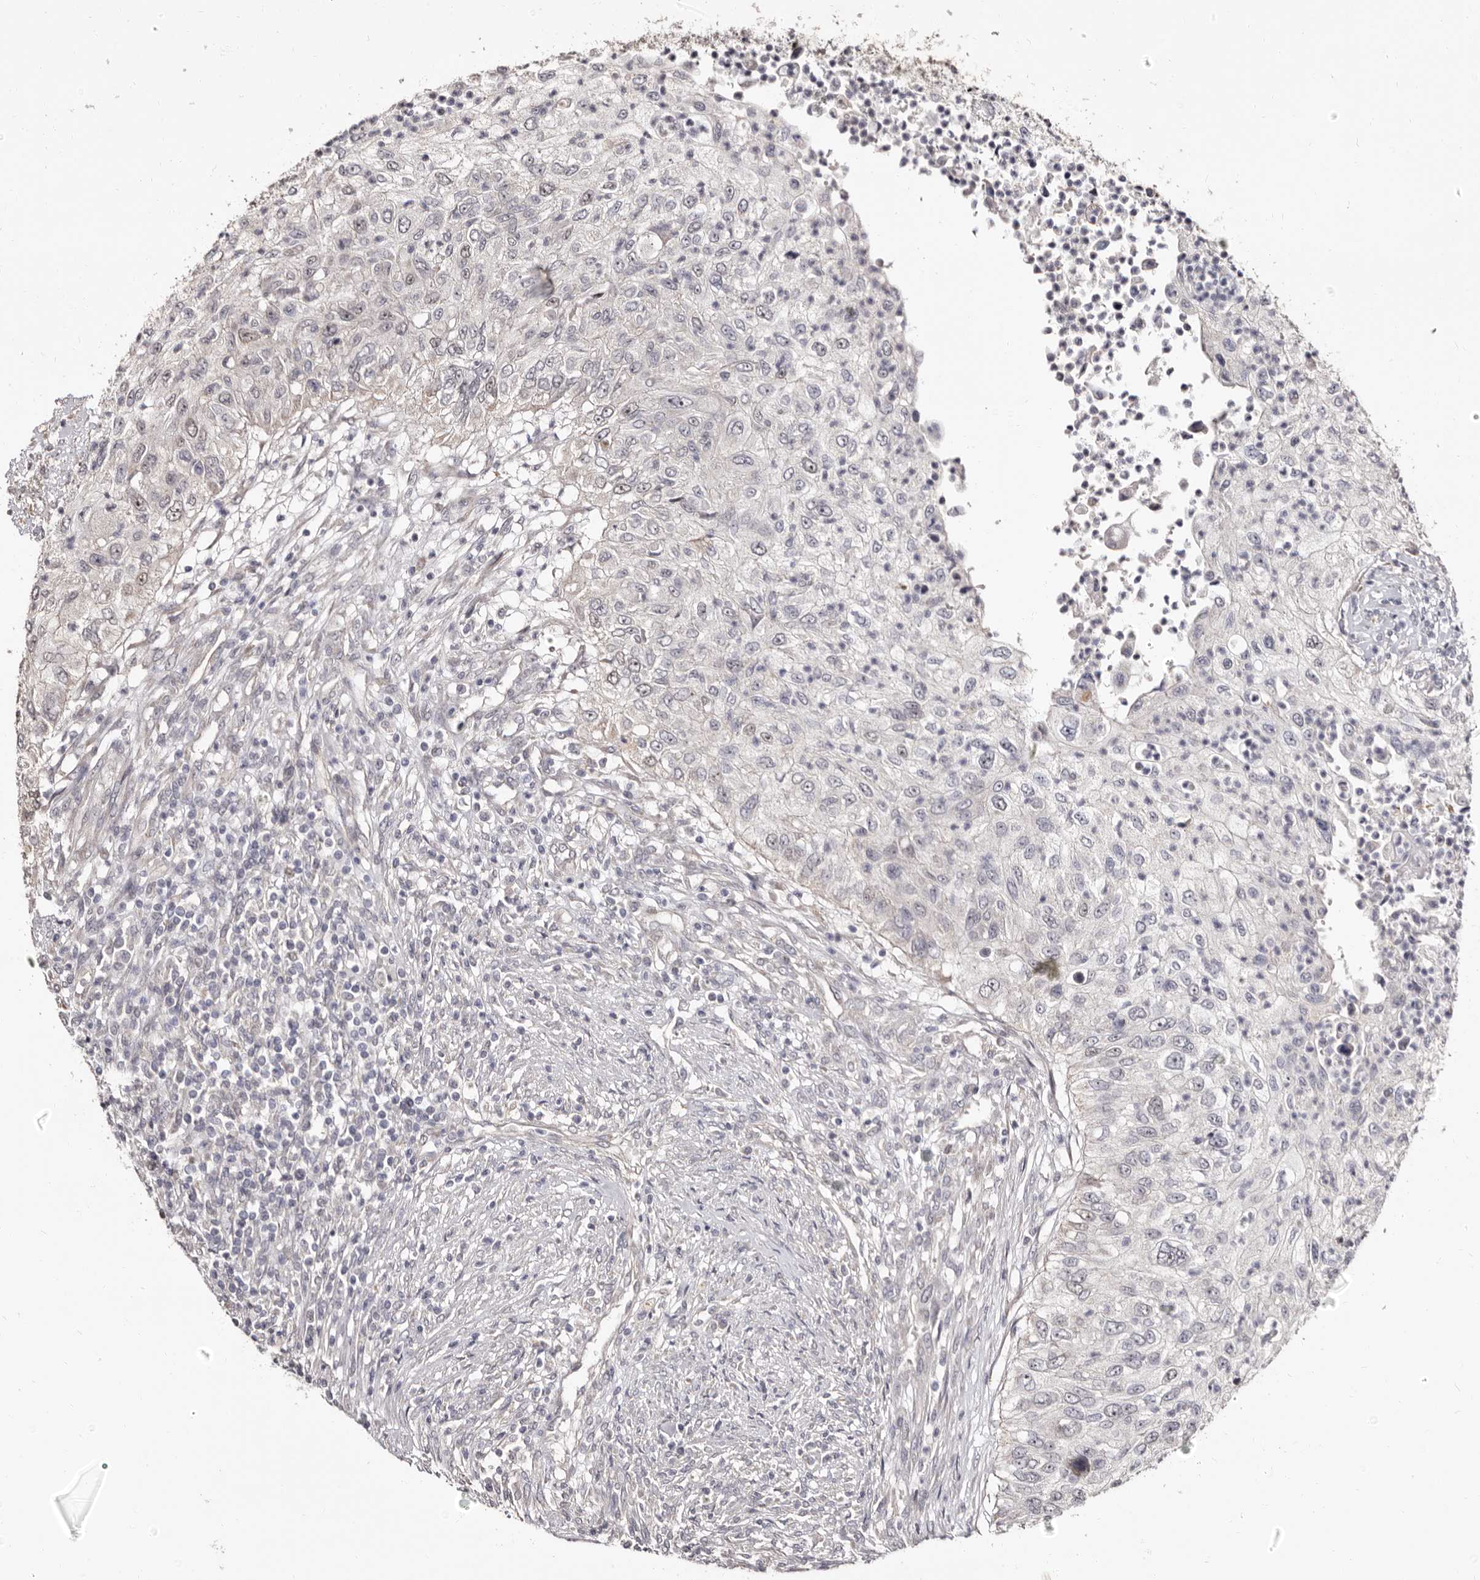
{"staining": {"intensity": "negative", "quantity": "none", "location": "none"}, "tissue": "urothelial cancer", "cell_type": "Tumor cells", "image_type": "cancer", "snomed": [{"axis": "morphology", "description": "Urothelial carcinoma, High grade"}, {"axis": "topography", "description": "Urinary bladder"}], "caption": "This histopathology image is of urothelial carcinoma (high-grade) stained with IHC to label a protein in brown with the nuclei are counter-stained blue. There is no expression in tumor cells. Brightfield microscopy of immunohistochemistry stained with DAB (3,3'-diaminobenzidine) (brown) and hematoxylin (blue), captured at high magnification.", "gene": "PTAFR", "patient": {"sex": "female", "age": 60}}